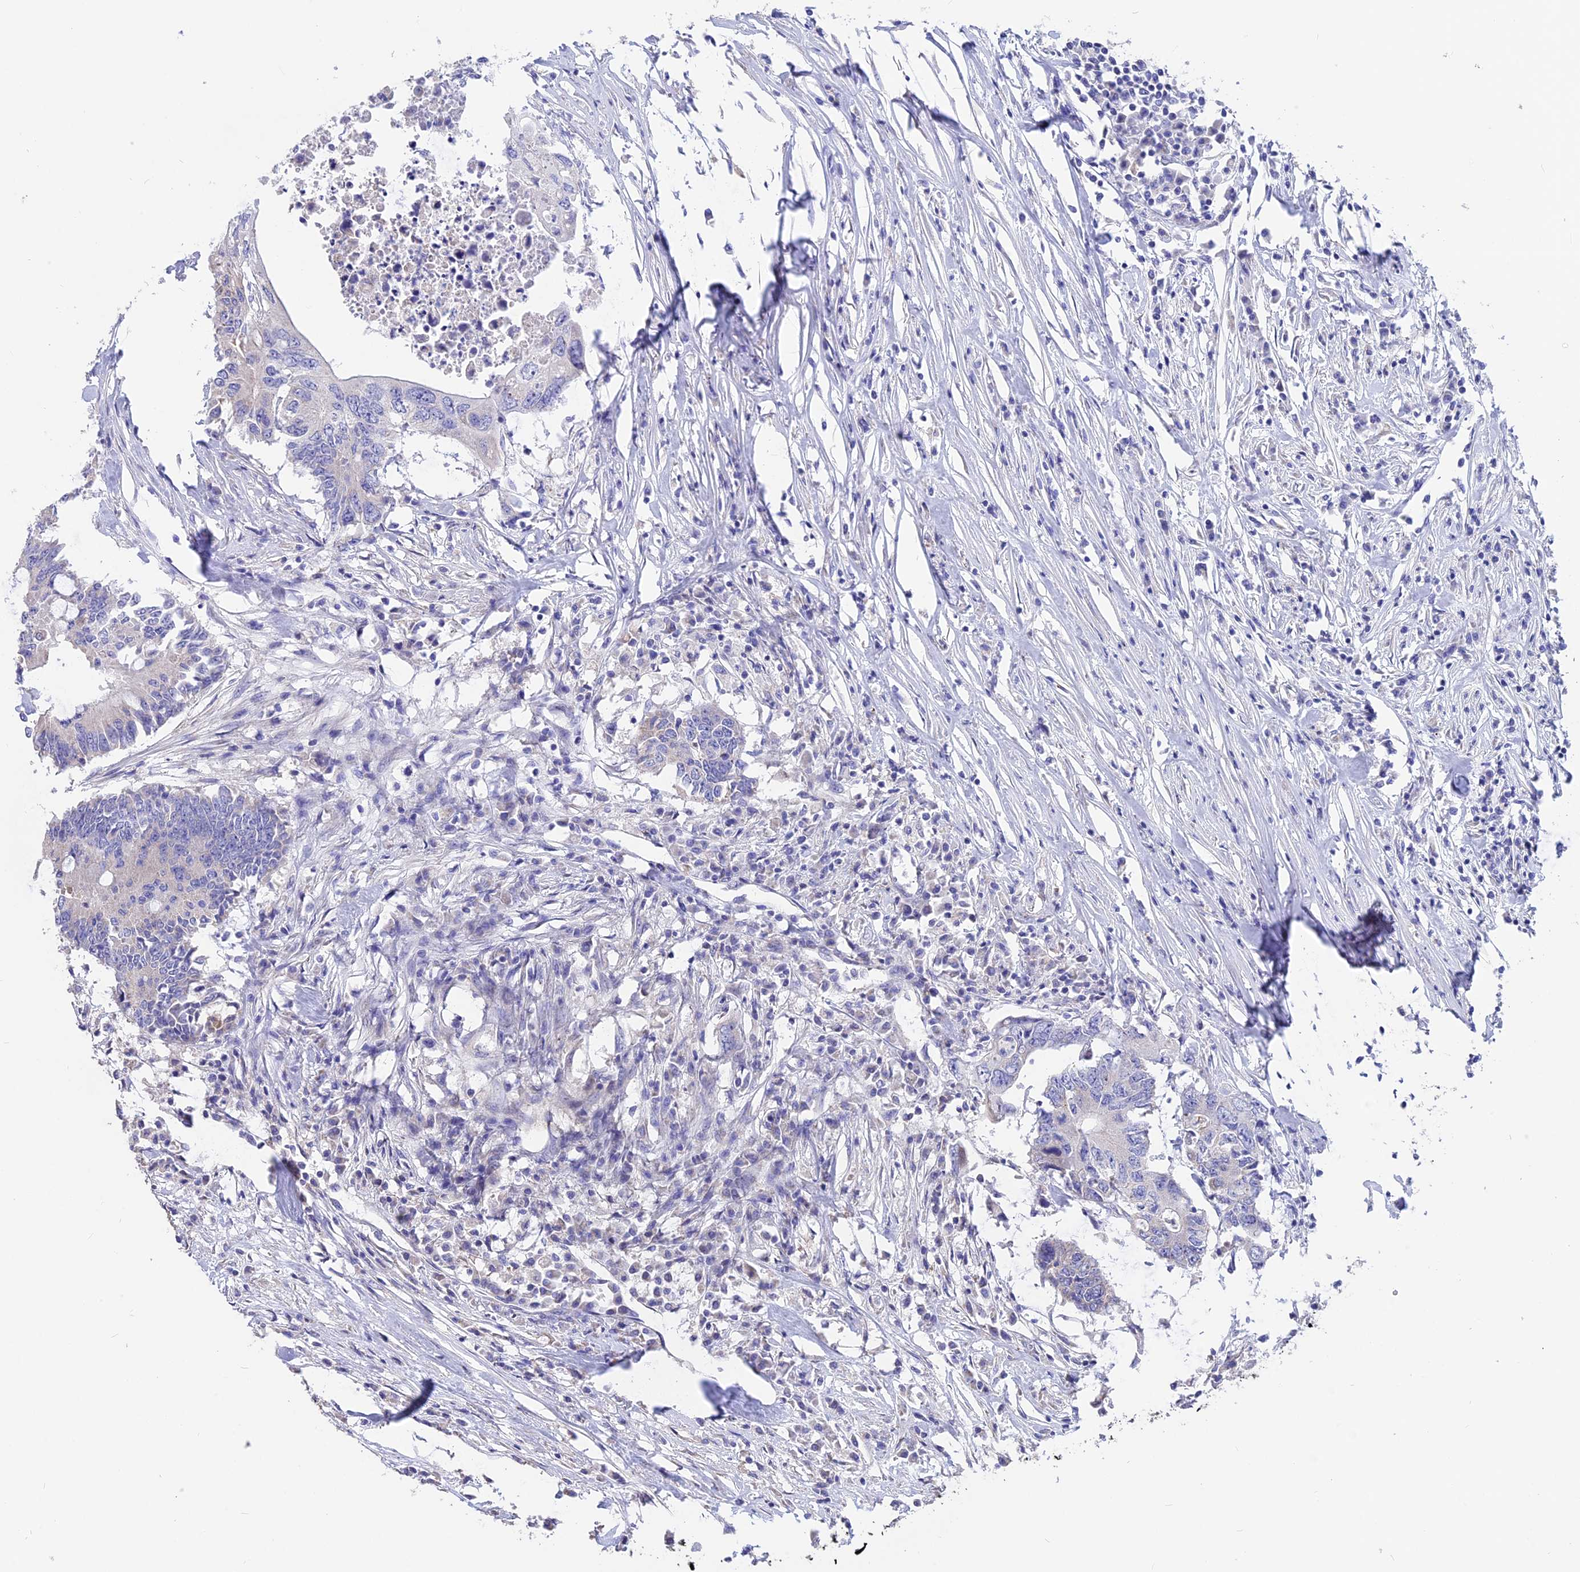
{"staining": {"intensity": "negative", "quantity": "none", "location": "none"}, "tissue": "colorectal cancer", "cell_type": "Tumor cells", "image_type": "cancer", "snomed": [{"axis": "morphology", "description": "Adenocarcinoma, NOS"}, {"axis": "topography", "description": "Colon"}], "caption": "Immunohistochemistry (IHC) of human colorectal cancer shows no positivity in tumor cells.", "gene": "CYP2U1", "patient": {"sex": "male", "age": 71}}